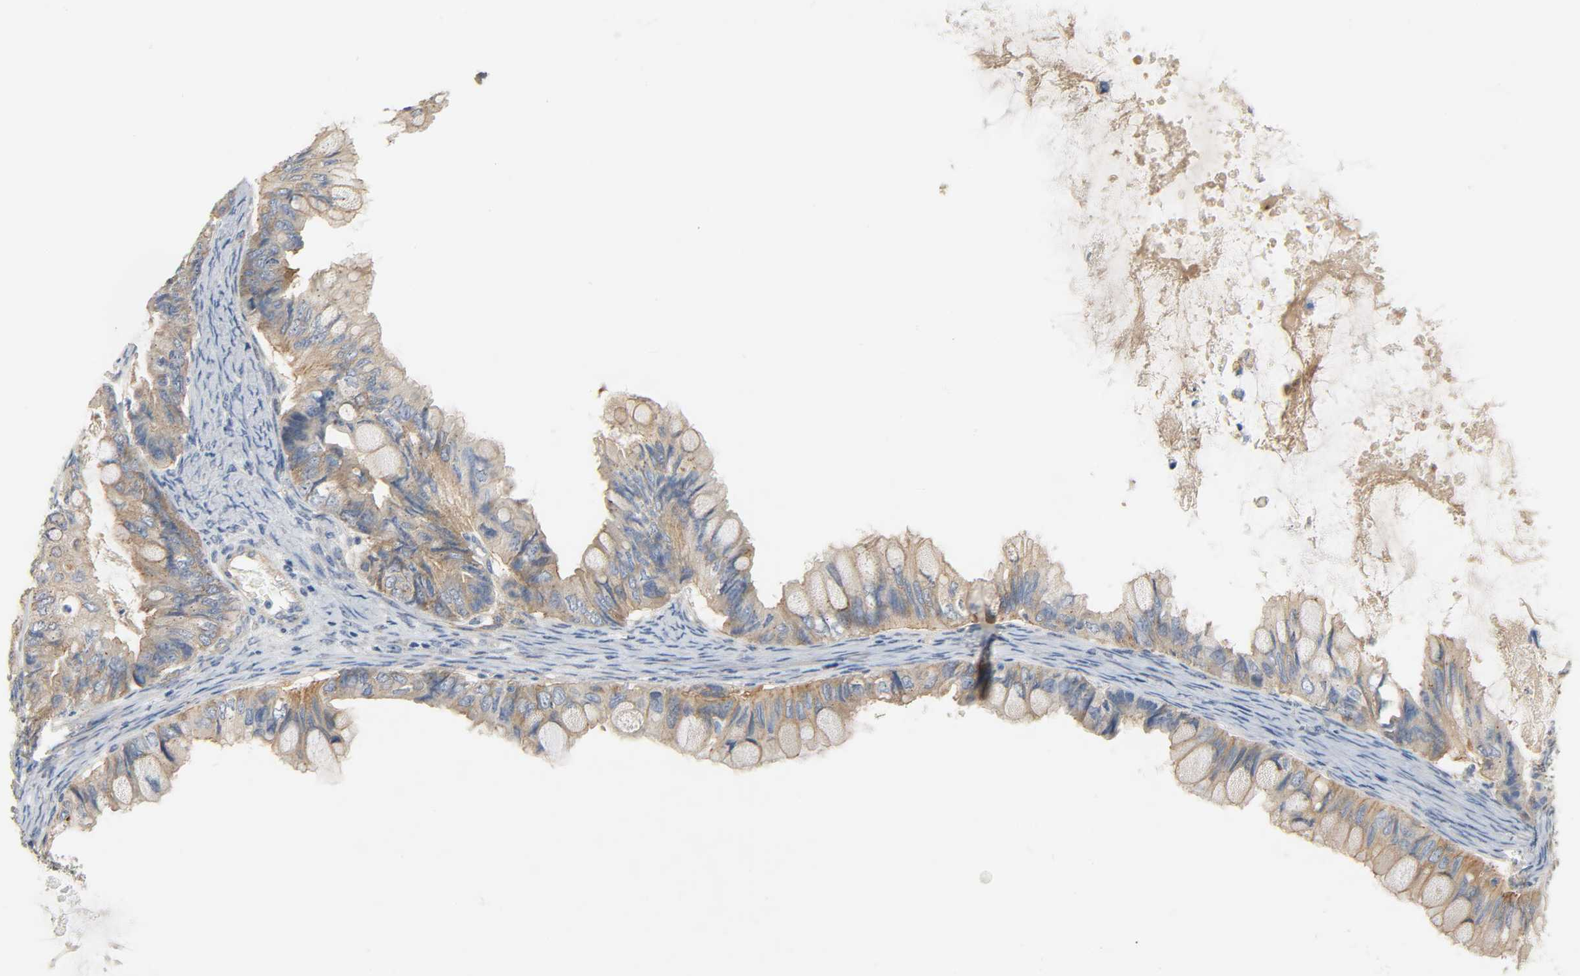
{"staining": {"intensity": "moderate", "quantity": ">75%", "location": "cytoplasmic/membranous"}, "tissue": "ovarian cancer", "cell_type": "Tumor cells", "image_type": "cancer", "snomed": [{"axis": "morphology", "description": "Cystadenocarcinoma, mucinous, NOS"}, {"axis": "topography", "description": "Ovary"}], "caption": "IHC image of neoplastic tissue: human mucinous cystadenocarcinoma (ovarian) stained using IHC demonstrates medium levels of moderate protein expression localized specifically in the cytoplasmic/membranous of tumor cells, appearing as a cytoplasmic/membranous brown color.", "gene": "ARPC1A", "patient": {"sex": "female", "age": 80}}